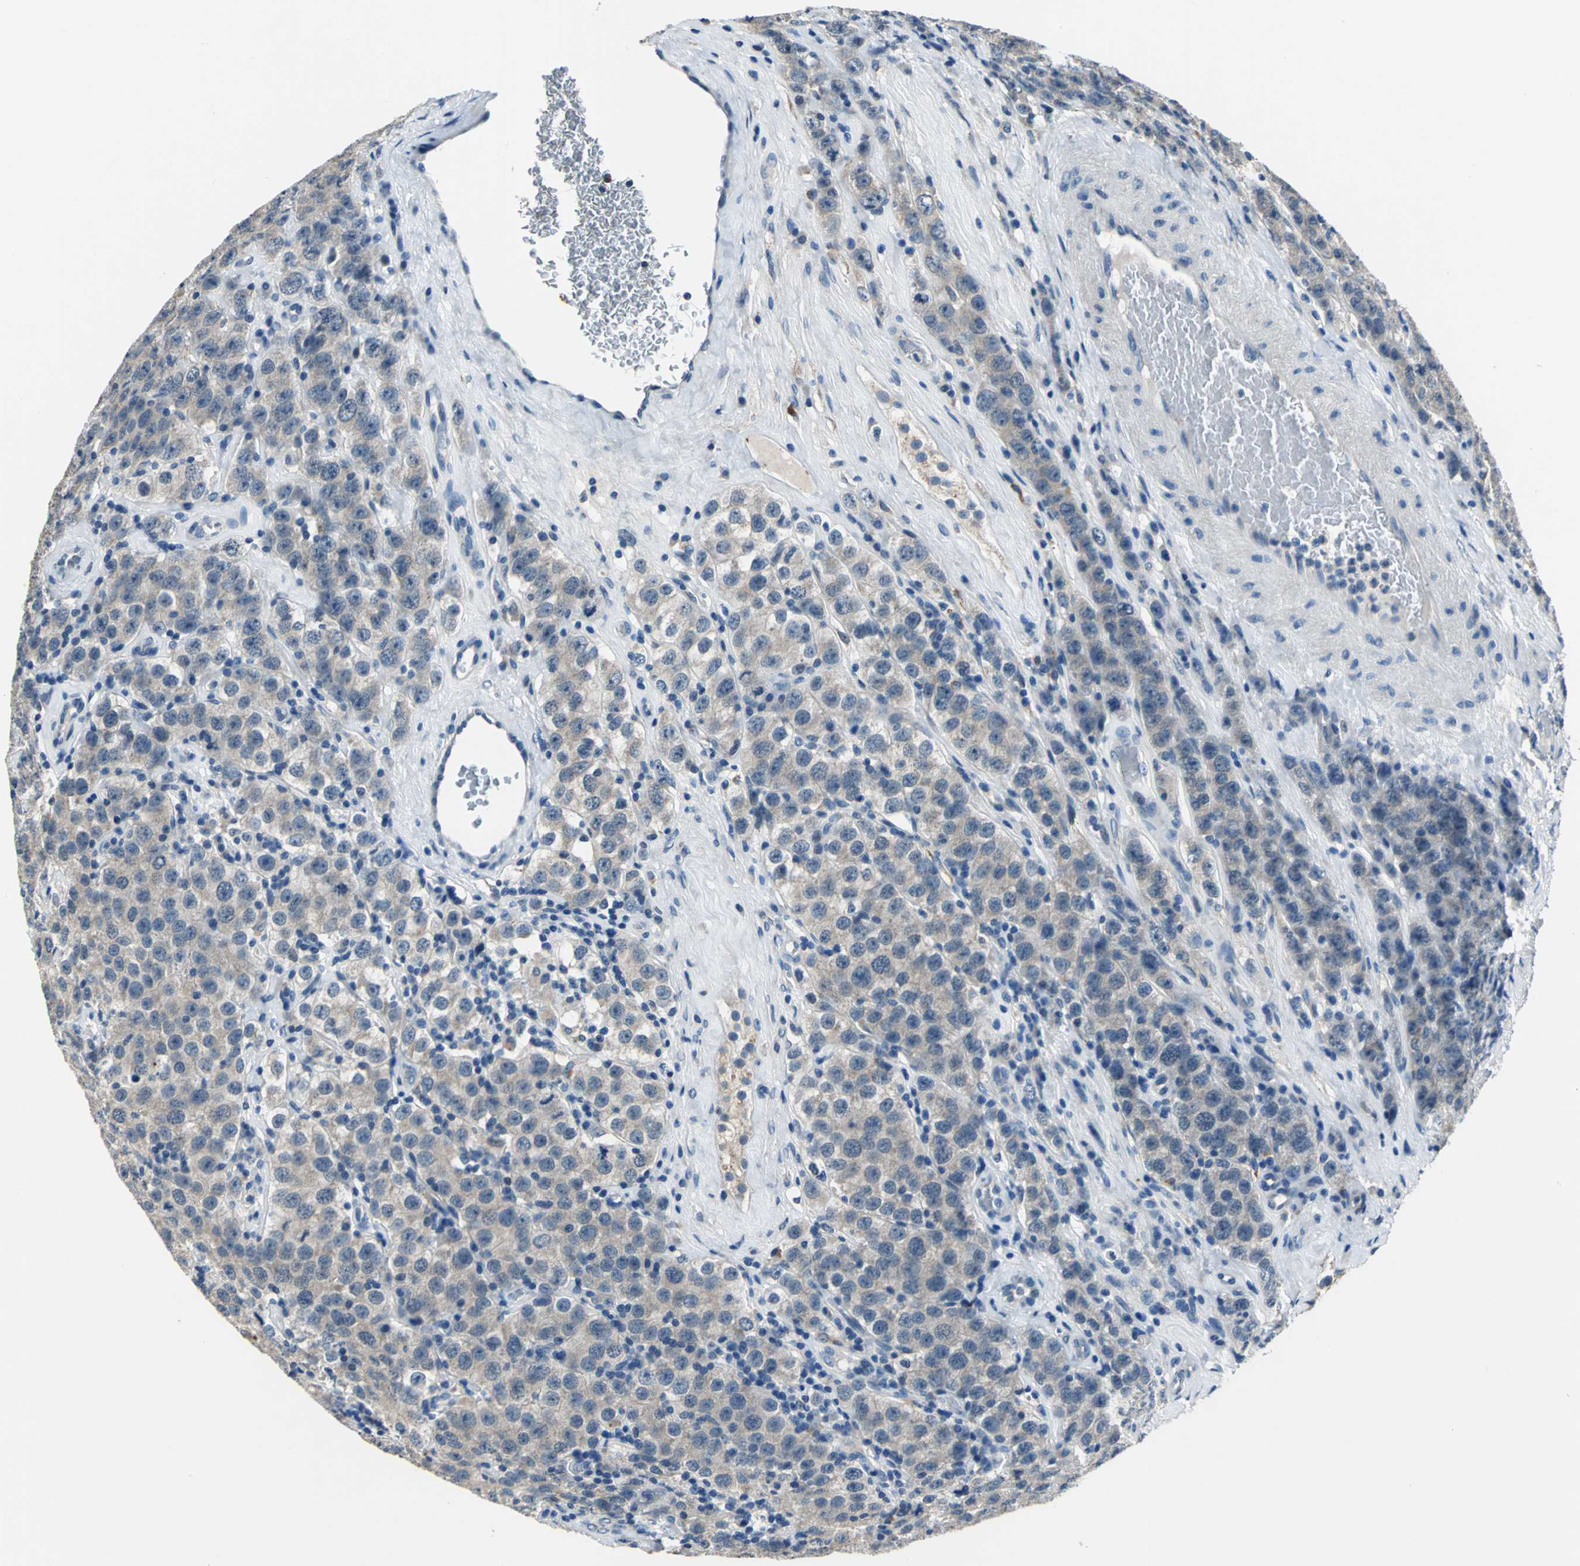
{"staining": {"intensity": "weak", "quantity": ">75%", "location": "cytoplasmic/membranous"}, "tissue": "testis cancer", "cell_type": "Tumor cells", "image_type": "cancer", "snomed": [{"axis": "morphology", "description": "Seminoma, NOS"}, {"axis": "topography", "description": "Testis"}], "caption": "Protein staining of testis seminoma tissue exhibits weak cytoplasmic/membranous positivity in approximately >75% of tumor cells.", "gene": "RASD2", "patient": {"sex": "male", "age": 52}}